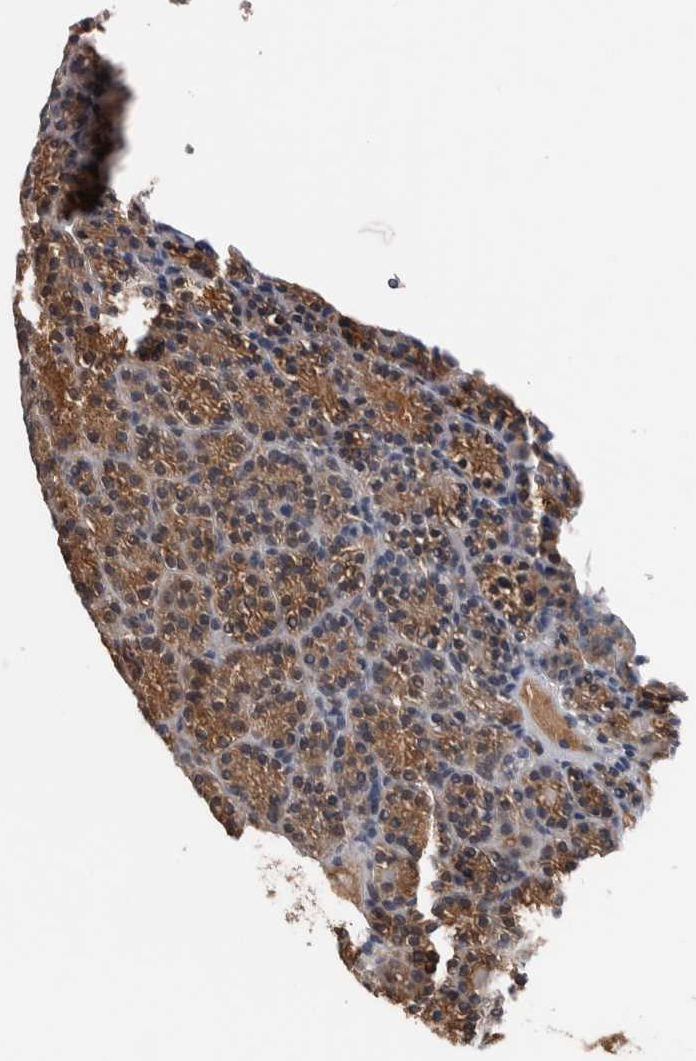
{"staining": {"intensity": "moderate", "quantity": ">75%", "location": "cytoplasmic/membranous,nuclear"}, "tissue": "parathyroid gland", "cell_type": "Glandular cells", "image_type": "normal", "snomed": [{"axis": "morphology", "description": "Normal tissue, NOS"}, {"axis": "morphology", "description": "Adenoma, NOS"}, {"axis": "topography", "description": "Parathyroid gland"}], "caption": "Immunohistochemical staining of normal human parathyroid gland reveals medium levels of moderate cytoplasmic/membranous,nuclear expression in about >75% of glandular cells. Ihc stains the protein in brown and the nuclei are stained blue.", "gene": "ALAD", "patient": {"sex": "female", "age": 64}}